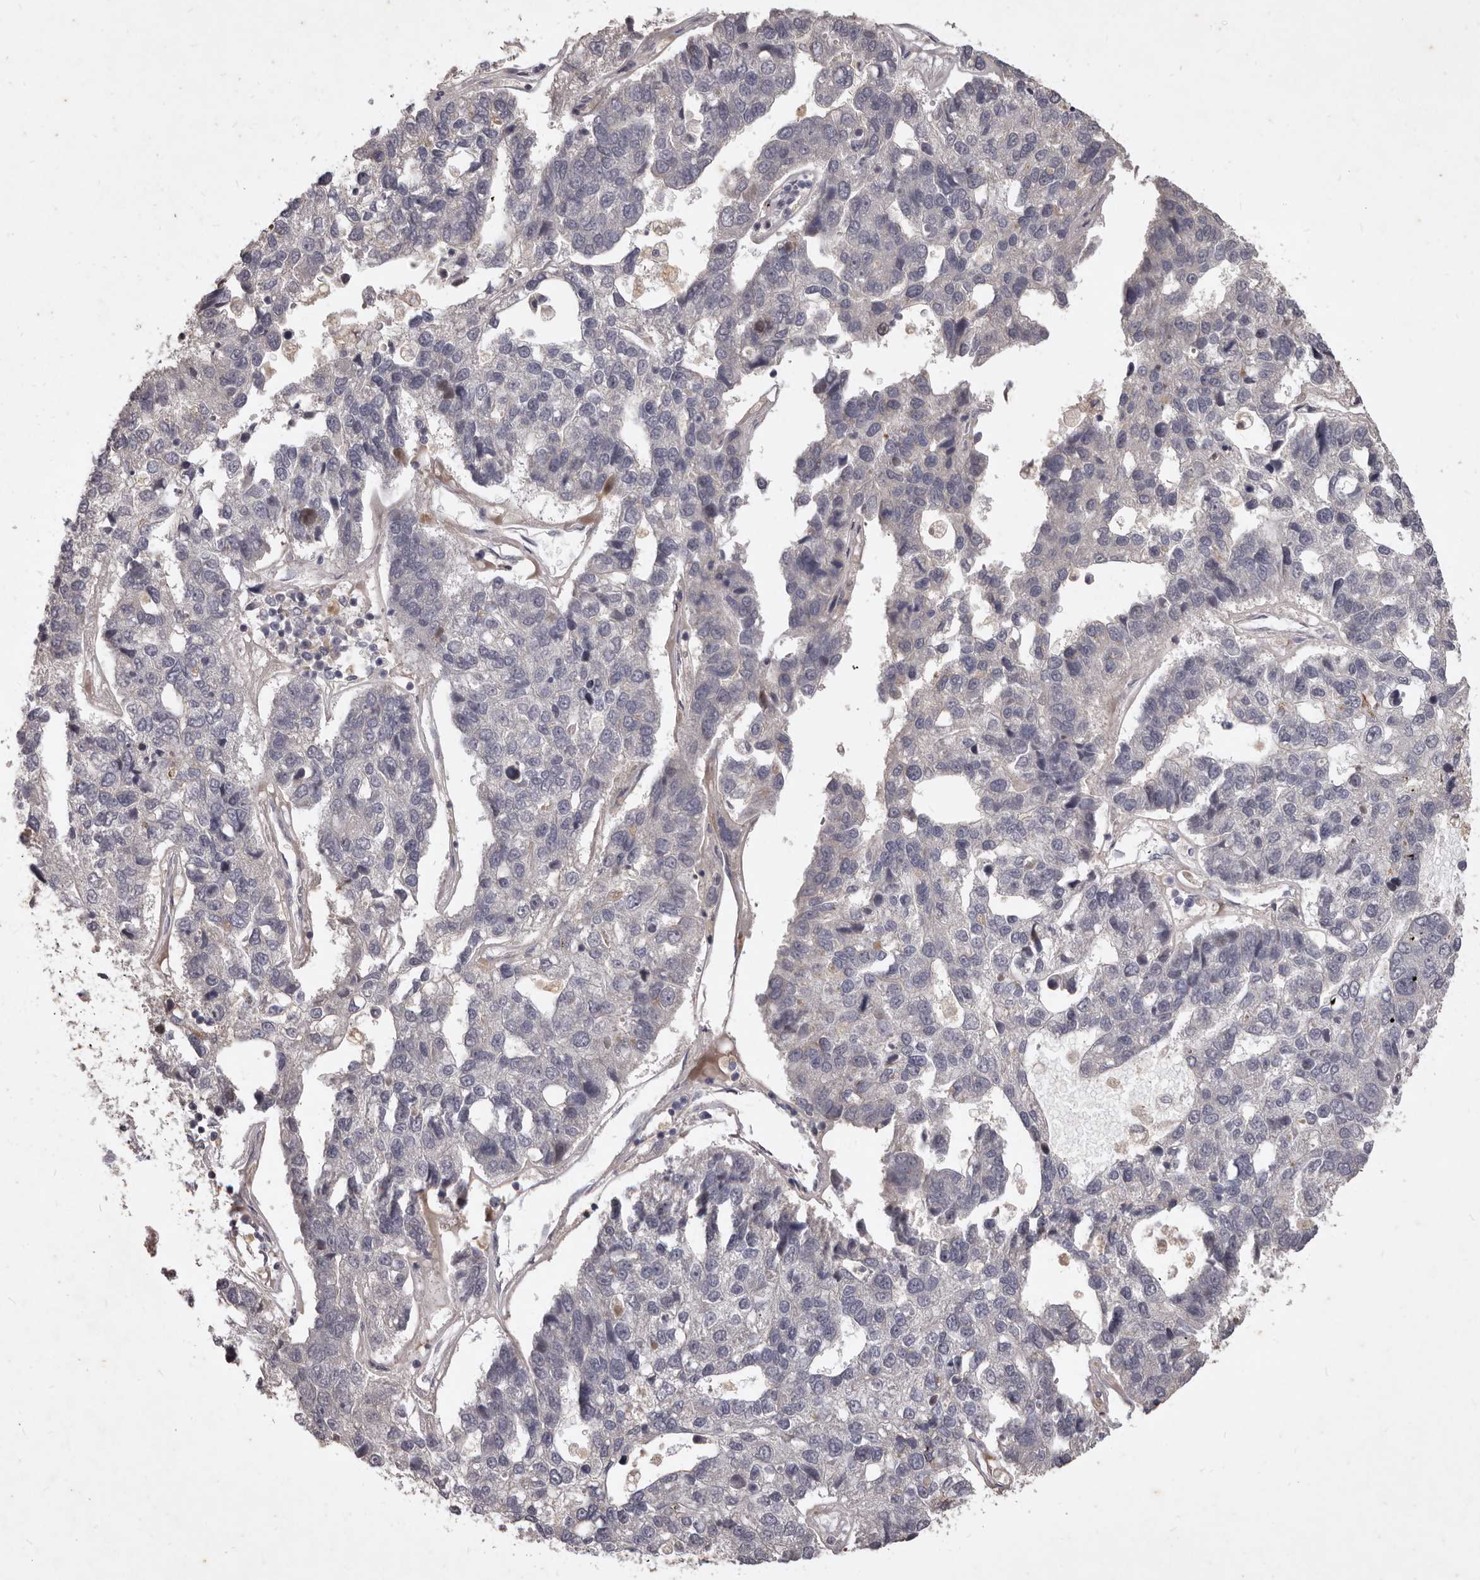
{"staining": {"intensity": "negative", "quantity": "none", "location": "none"}, "tissue": "pancreatic cancer", "cell_type": "Tumor cells", "image_type": "cancer", "snomed": [{"axis": "morphology", "description": "Adenocarcinoma, NOS"}, {"axis": "topography", "description": "Pancreas"}], "caption": "Photomicrograph shows no protein staining in tumor cells of pancreatic adenocarcinoma tissue.", "gene": "GPRC5C", "patient": {"sex": "female", "age": 61}}